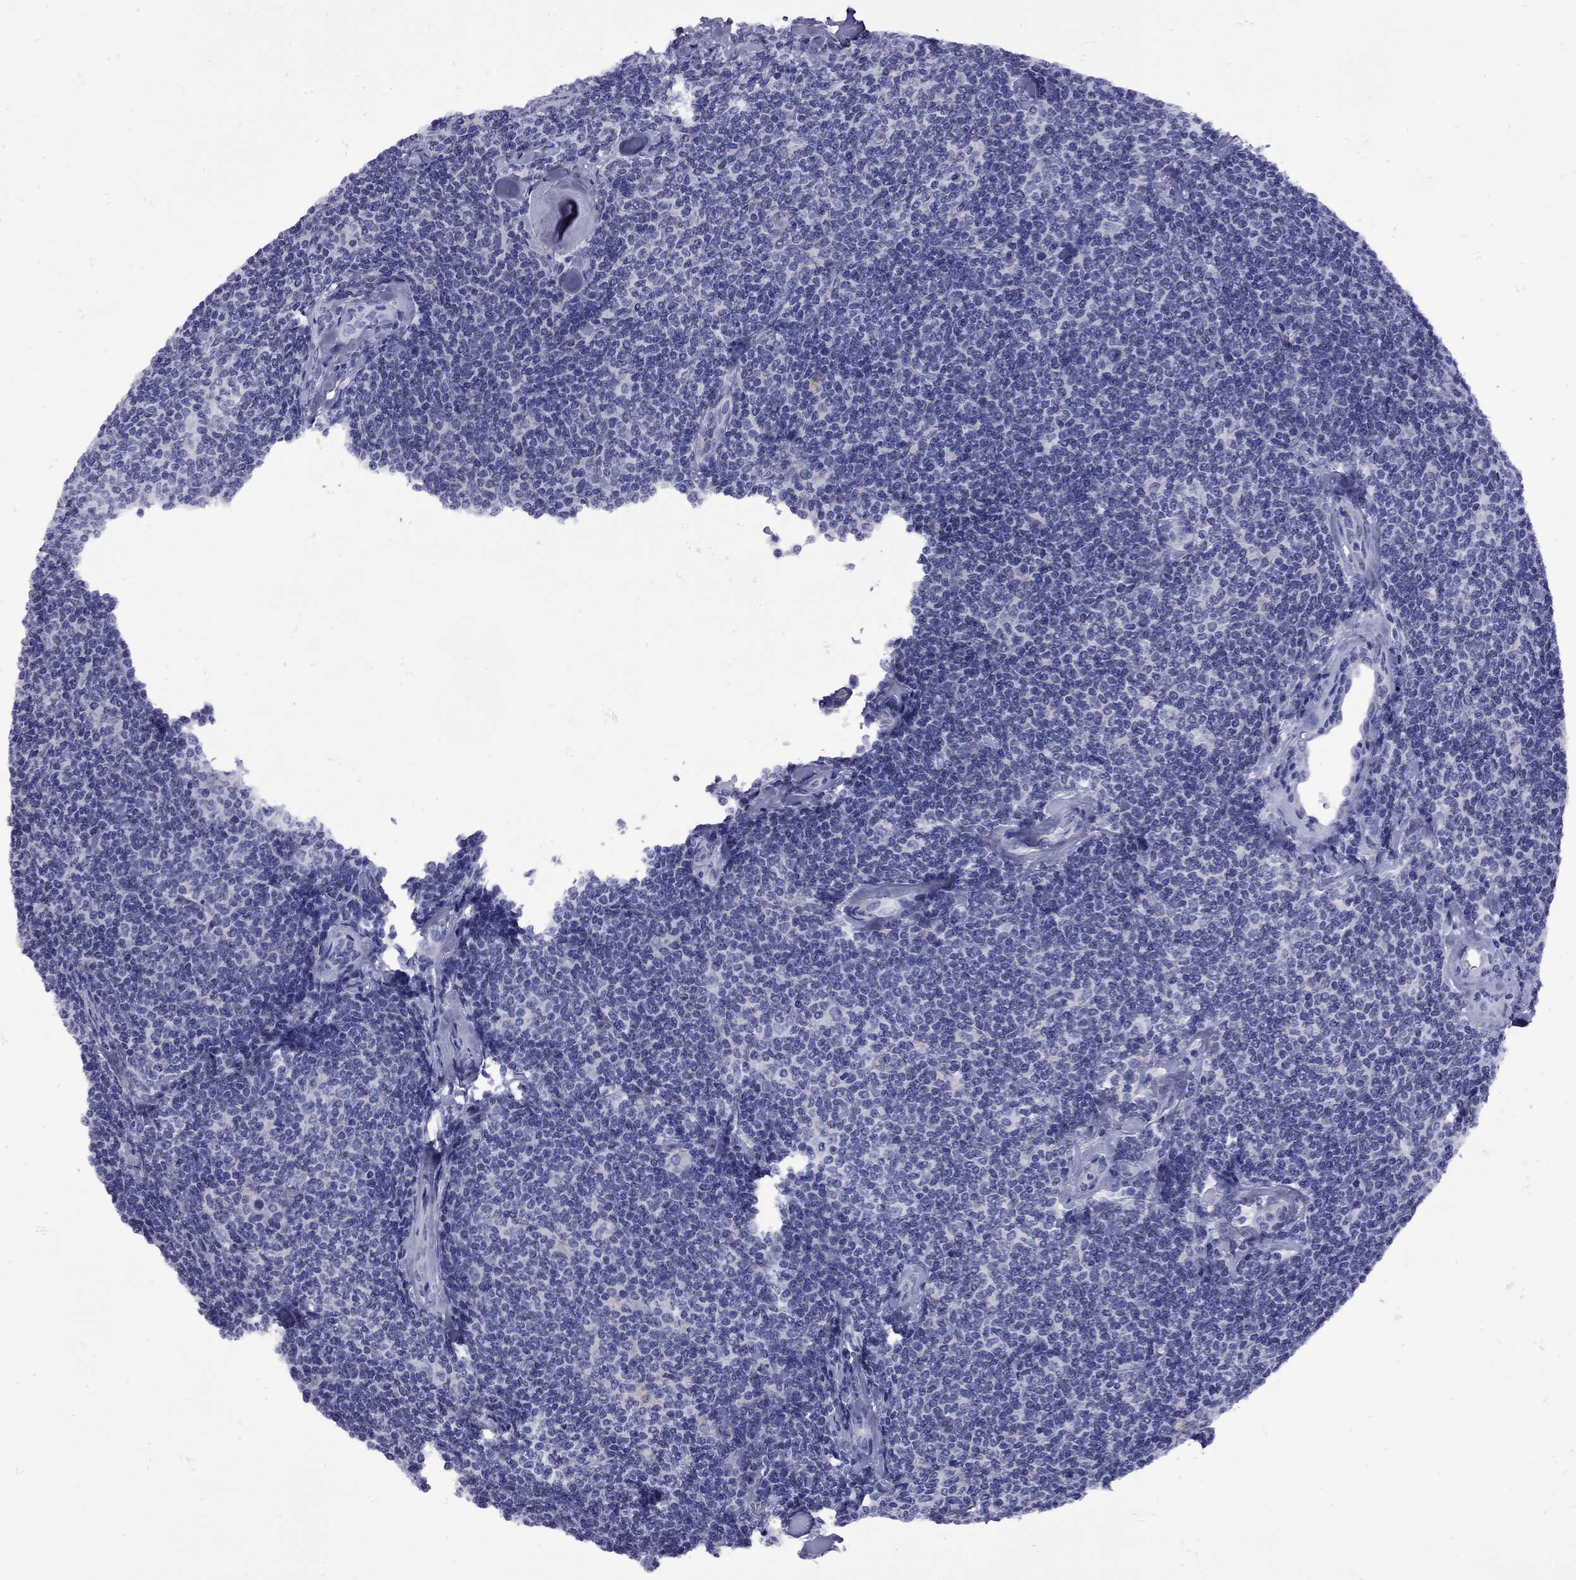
{"staining": {"intensity": "negative", "quantity": "none", "location": "none"}, "tissue": "lymphoma", "cell_type": "Tumor cells", "image_type": "cancer", "snomed": [{"axis": "morphology", "description": "Malignant lymphoma, non-Hodgkin's type, Low grade"}, {"axis": "topography", "description": "Lymph node"}], "caption": "Immunohistochemistry image of human lymphoma stained for a protein (brown), which shows no positivity in tumor cells.", "gene": "EPPIN", "patient": {"sex": "female", "age": 56}}